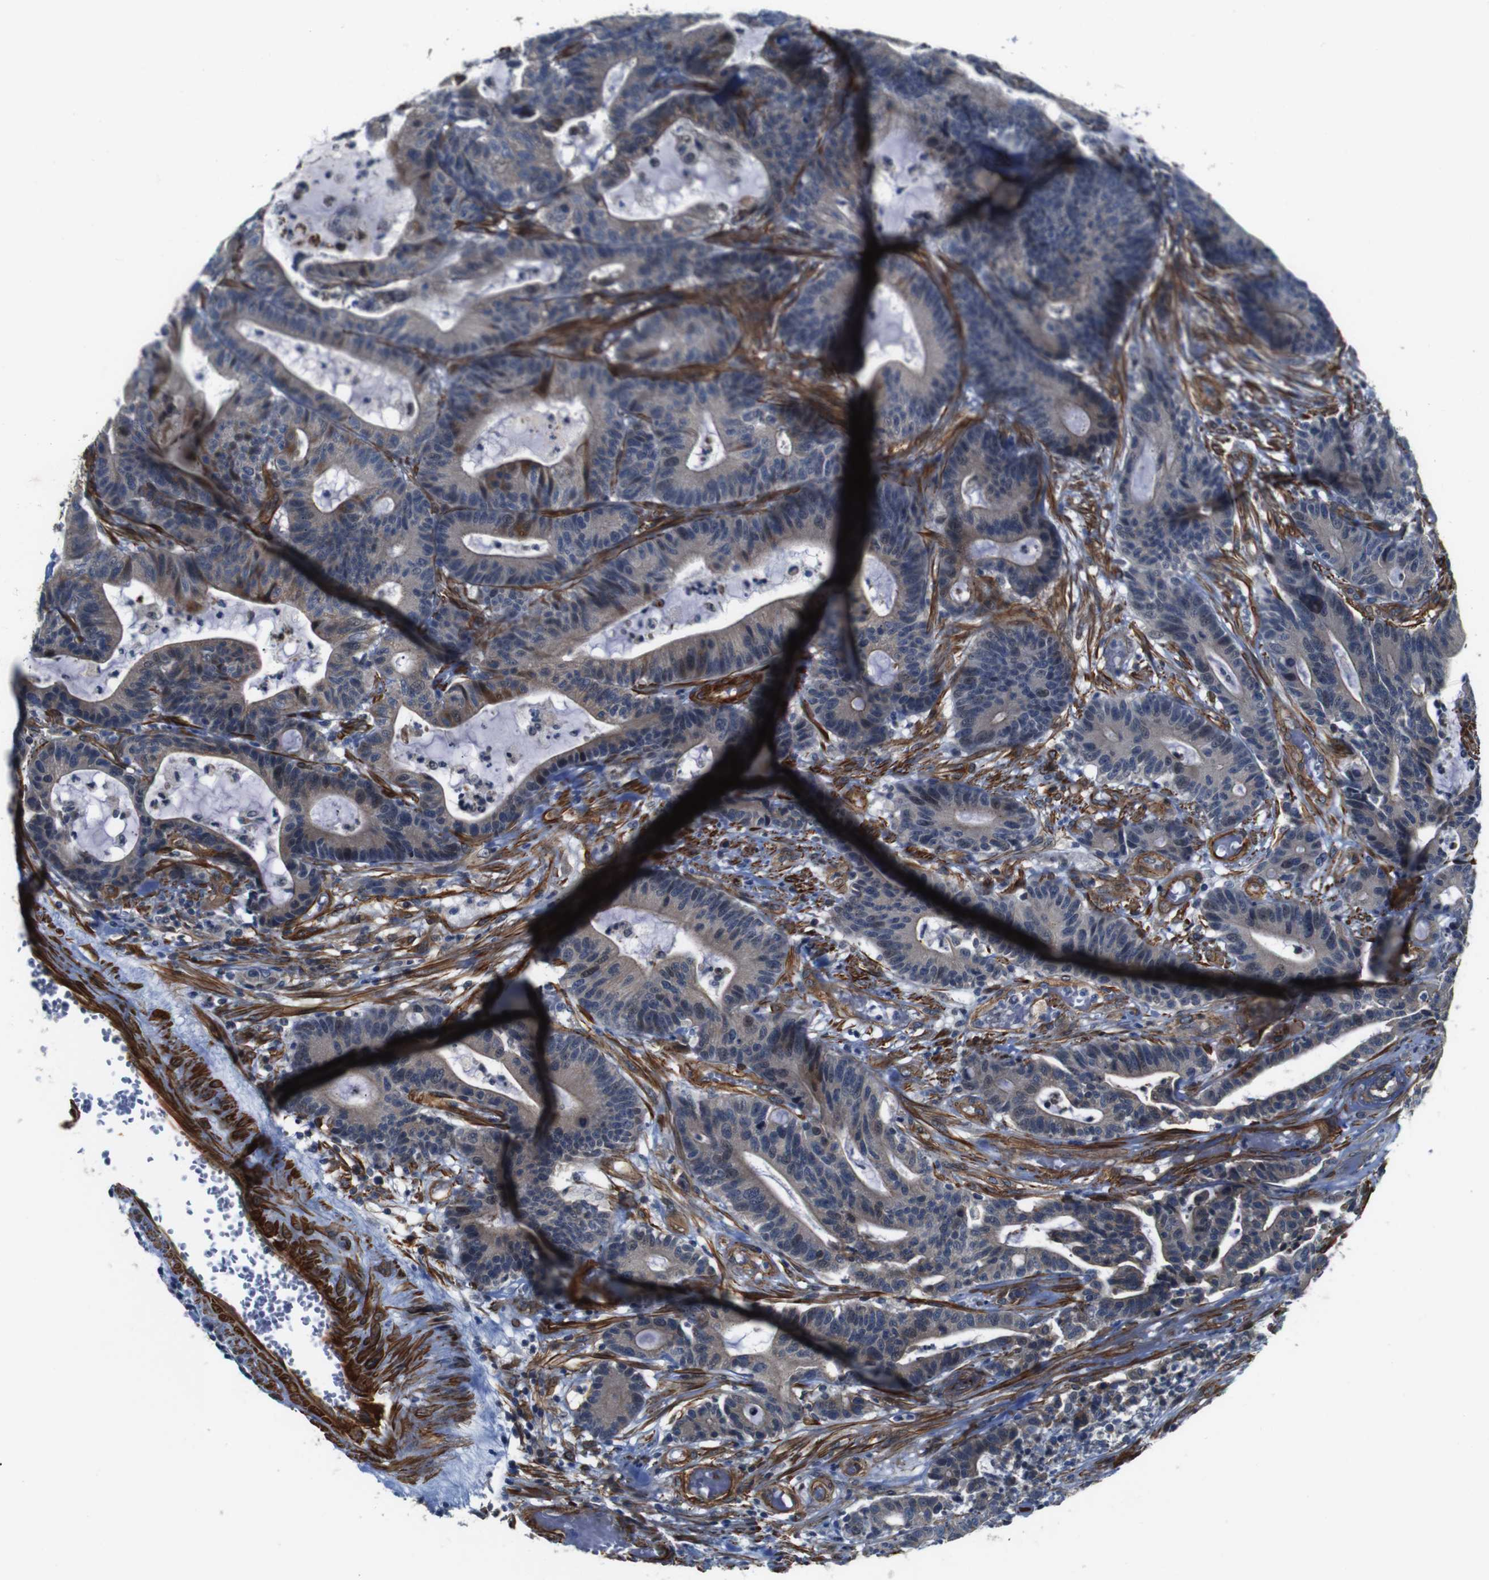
{"staining": {"intensity": "weak", "quantity": ">75%", "location": "cytoplasmic/membranous"}, "tissue": "colorectal cancer", "cell_type": "Tumor cells", "image_type": "cancer", "snomed": [{"axis": "morphology", "description": "Adenocarcinoma, NOS"}, {"axis": "topography", "description": "Colon"}], "caption": "High-power microscopy captured an immunohistochemistry image of colorectal cancer, revealing weak cytoplasmic/membranous expression in approximately >75% of tumor cells.", "gene": "GGT7", "patient": {"sex": "female", "age": 84}}